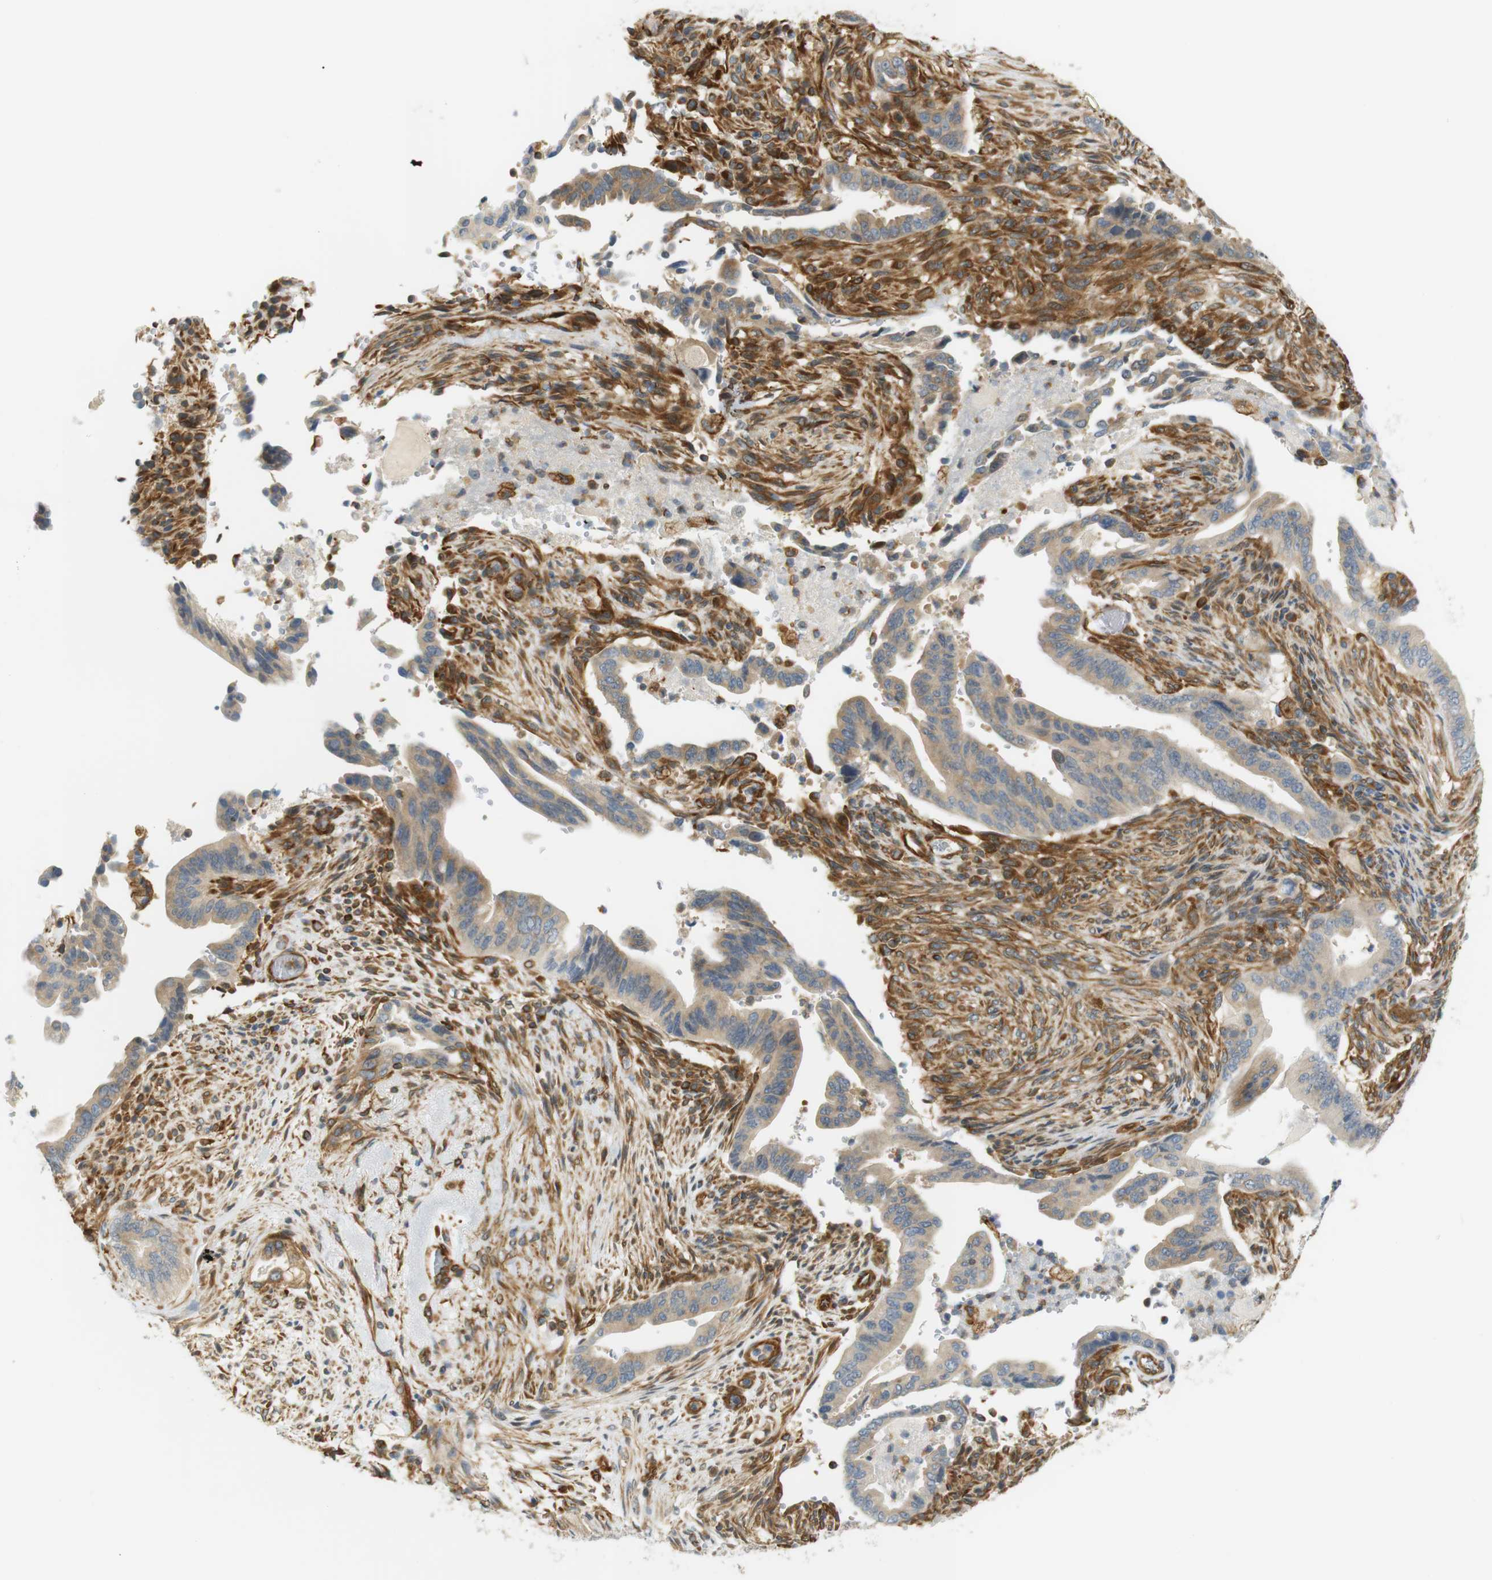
{"staining": {"intensity": "weak", "quantity": ">75%", "location": "cytoplasmic/membranous"}, "tissue": "pancreatic cancer", "cell_type": "Tumor cells", "image_type": "cancer", "snomed": [{"axis": "morphology", "description": "Adenocarcinoma, NOS"}, {"axis": "topography", "description": "Pancreas"}], "caption": "Immunohistochemistry (IHC) (DAB (3,3'-diaminobenzidine)) staining of human pancreatic cancer exhibits weak cytoplasmic/membranous protein positivity in approximately >75% of tumor cells. The protein of interest is stained brown, and the nuclei are stained in blue (DAB (3,3'-diaminobenzidine) IHC with brightfield microscopy, high magnification).", "gene": "CYTH3", "patient": {"sex": "male", "age": 70}}